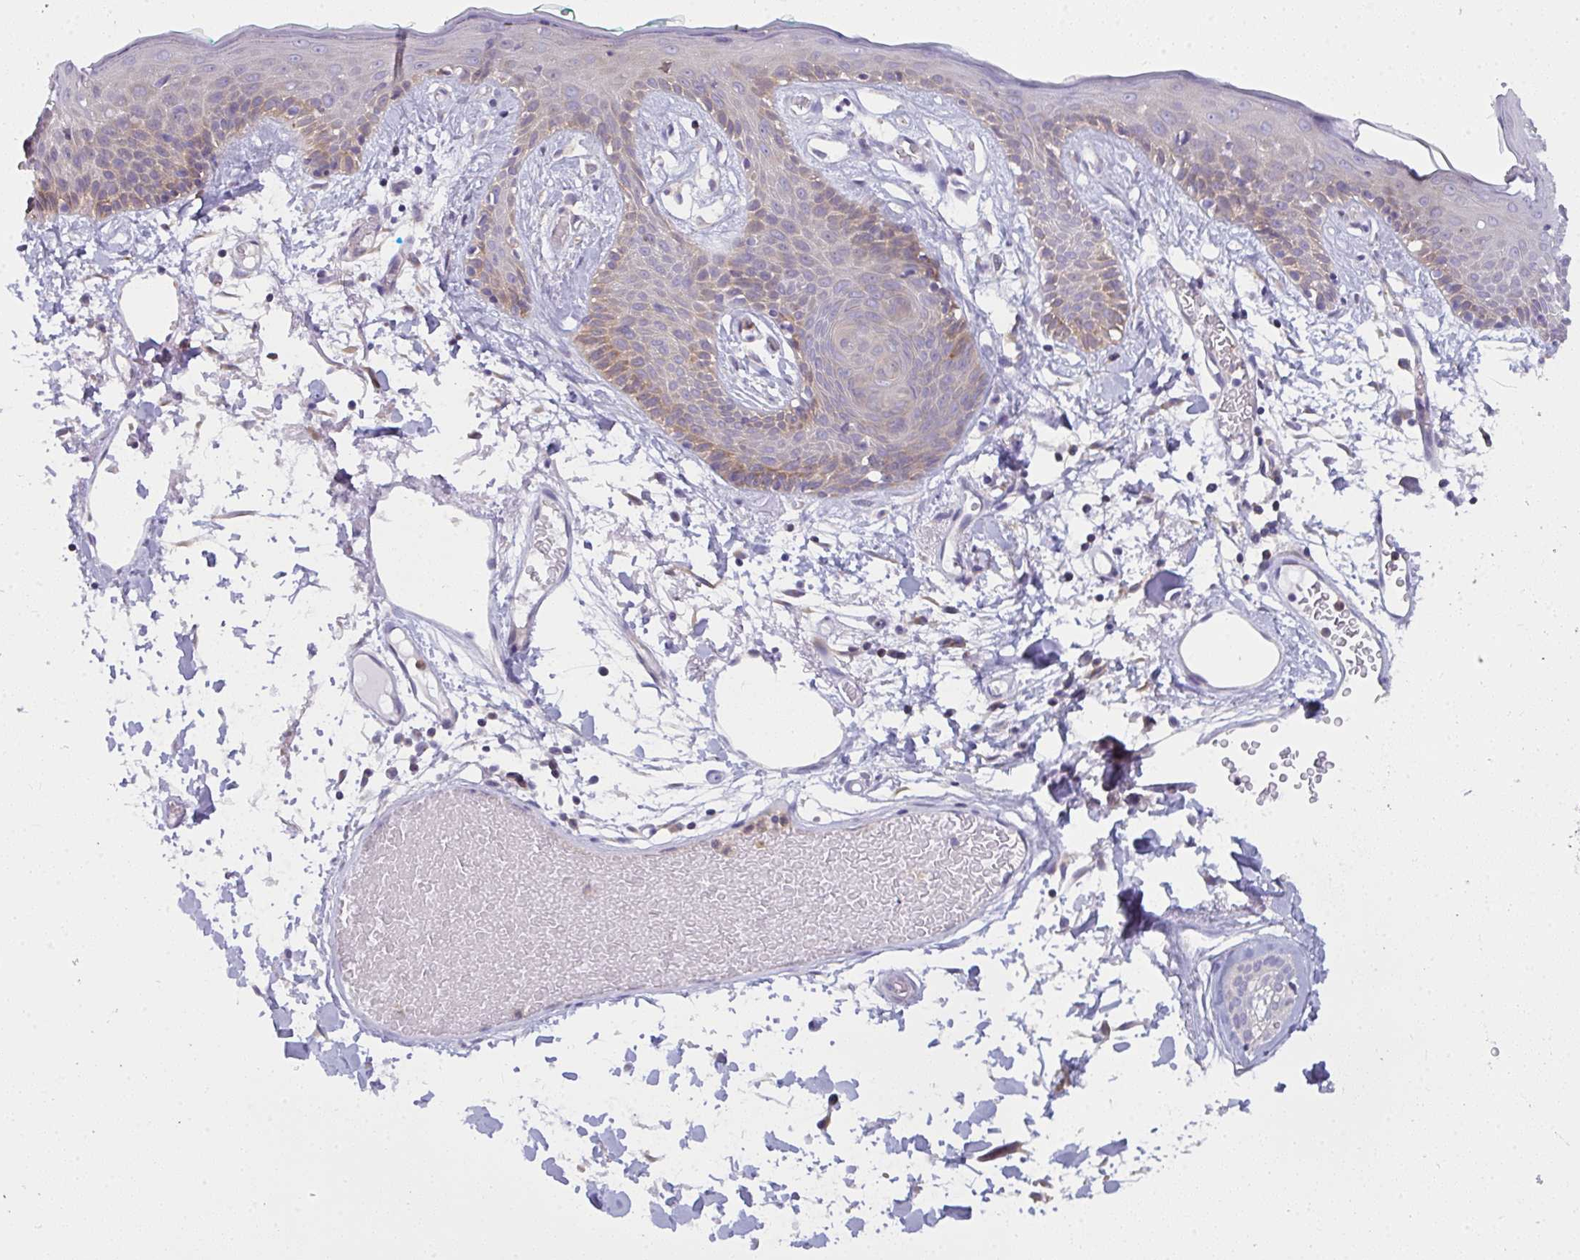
{"staining": {"intensity": "weak", "quantity": "25%-75%", "location": "cytoplasmic/membranous"}, "tissue": "skin", "cell_type": "Fibroblasts", "image_type": "normal", "snomed": [{"axis": "morphology", "description": "Normal tissue, NOS"}, {"axis": "topography", "description": "Skin"}], "caption": "Human skin stained with a protein marker reveals weak staining in fibroblasts.", "gene": "SLC30A6", "patient": {"sex": "male", "age": 79}}